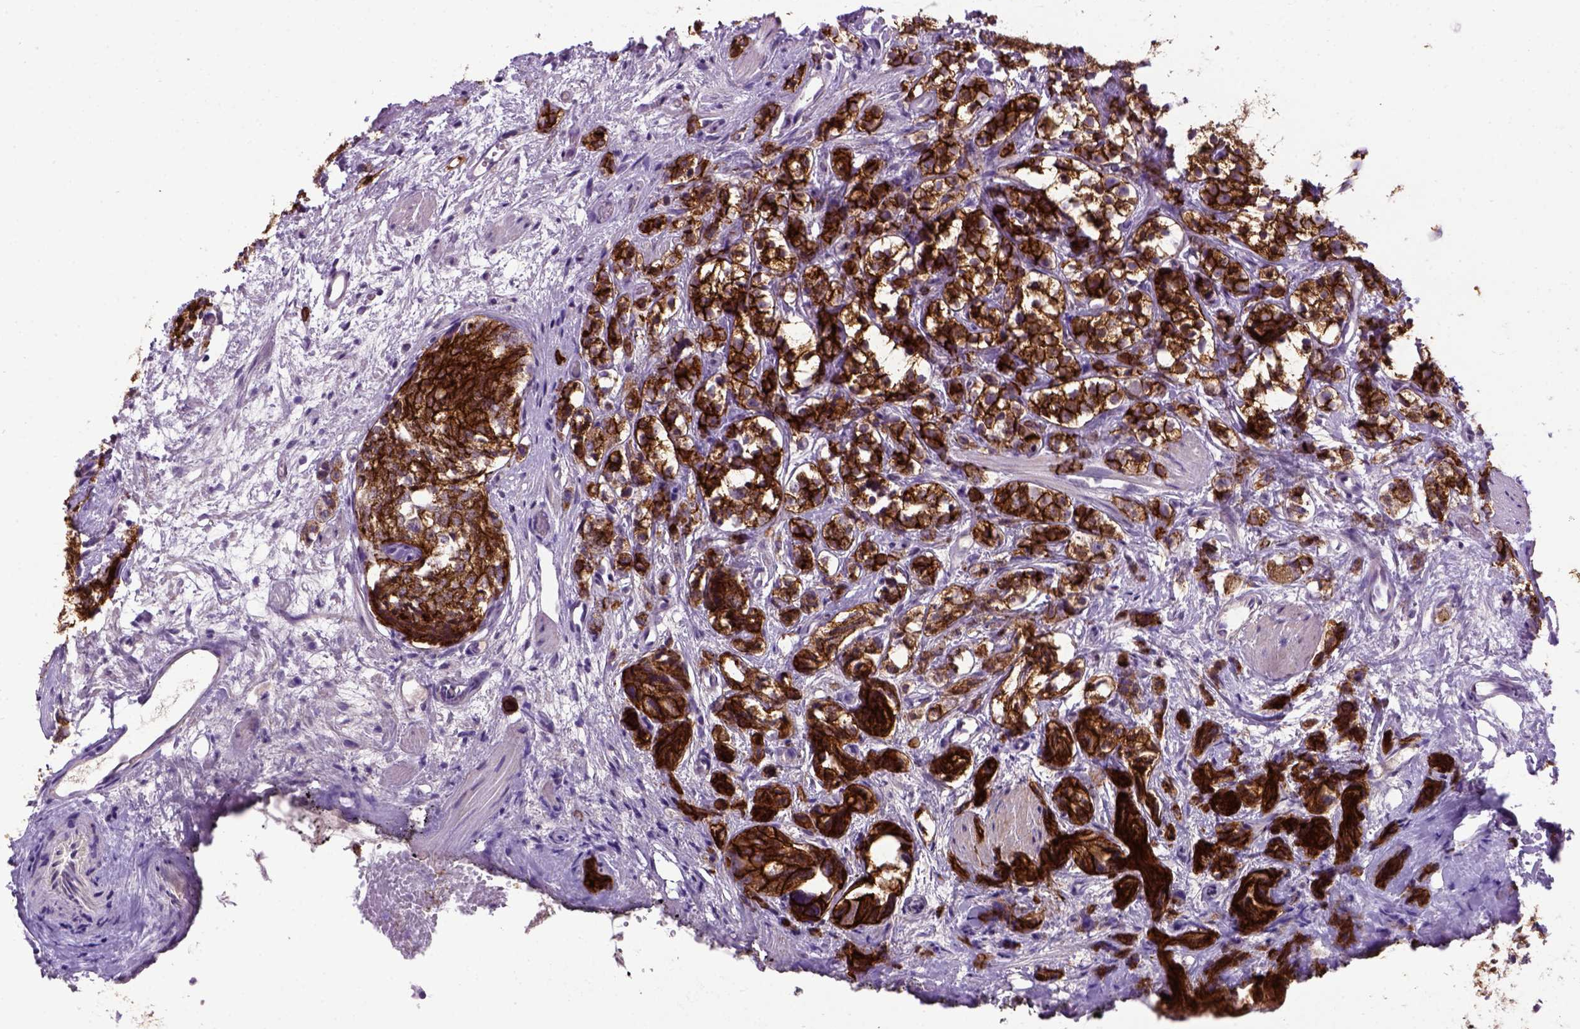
{"staining": {"intensity": "strong", "quantity": ">75%", "location": "cytoplasmic/membranous"}, "tissue": "prostate cancer", "cell_type": "Tumor cells", "image_type": "cancer", "snomed": [{"axis": "morphology", "description": "Adenocarcinoma, High grade"}, {"axis": "topography", "description": "Prostate"}], "caption": "Immunohistochemical staining of high-grade adenocarcinoma (prostate) reveals high levels of strong cytoplasmic/membranous protein staining in about >75% of tumor cells. (DAB = brown stain, brightfield microscopy at high magnification).", "gene": "CDH1", "patient": {"sex": "male", "age": 53}}